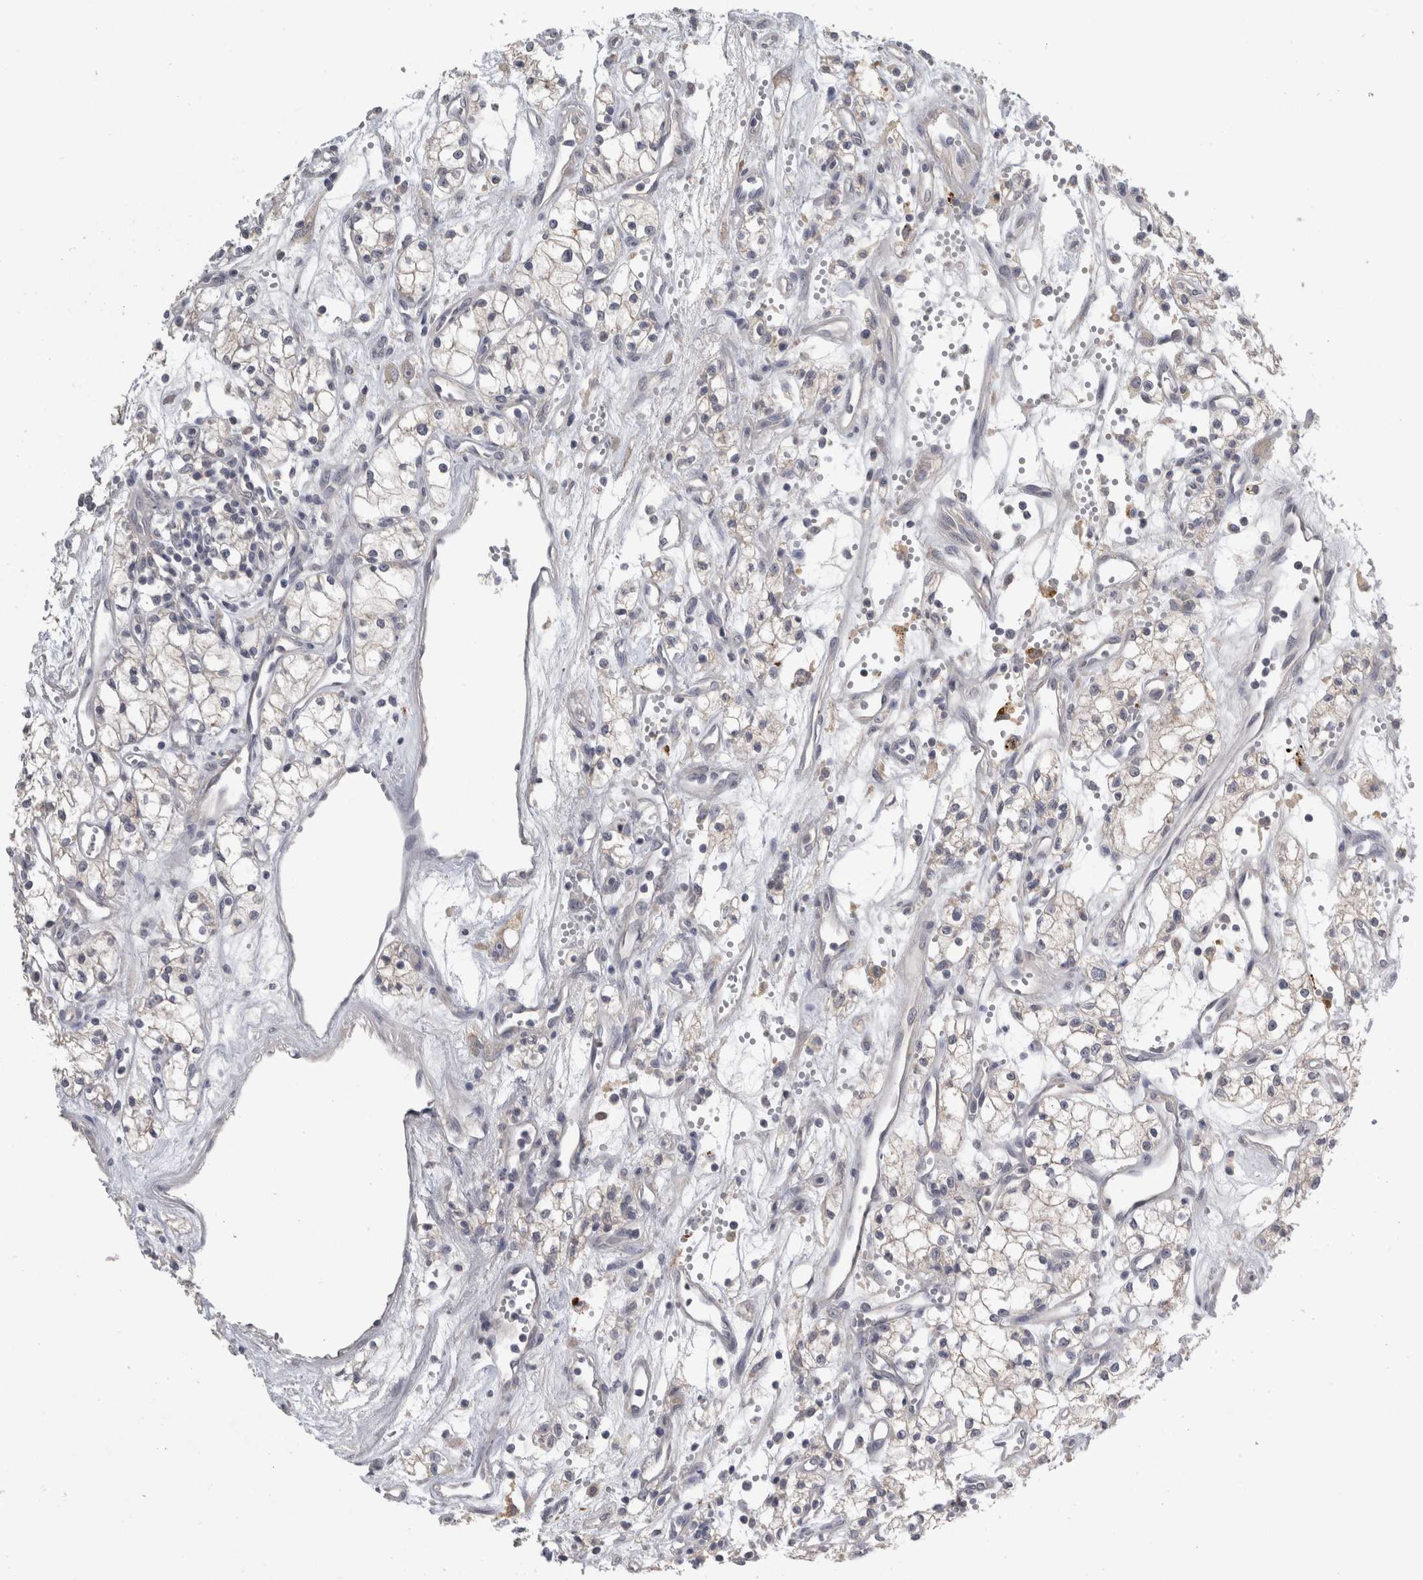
{"staining": {"intensity": "negative", "quantity": "none", "location": "none"}, "tissue": "renal cancer", "cell_type": "Tumor cells", "image_type": "cancer", "snomed": [{"axis": "morphology", "description": "Adenocarcinoma, NOS"}, {"axis": "topography", "description": "Kidney"}], "caption": "Human renal cancer stained for a protein using IHC shows no positivity in tumor cells.", "gene": "SLC22A11", "patient": {"sex": "male", "age": 59}}